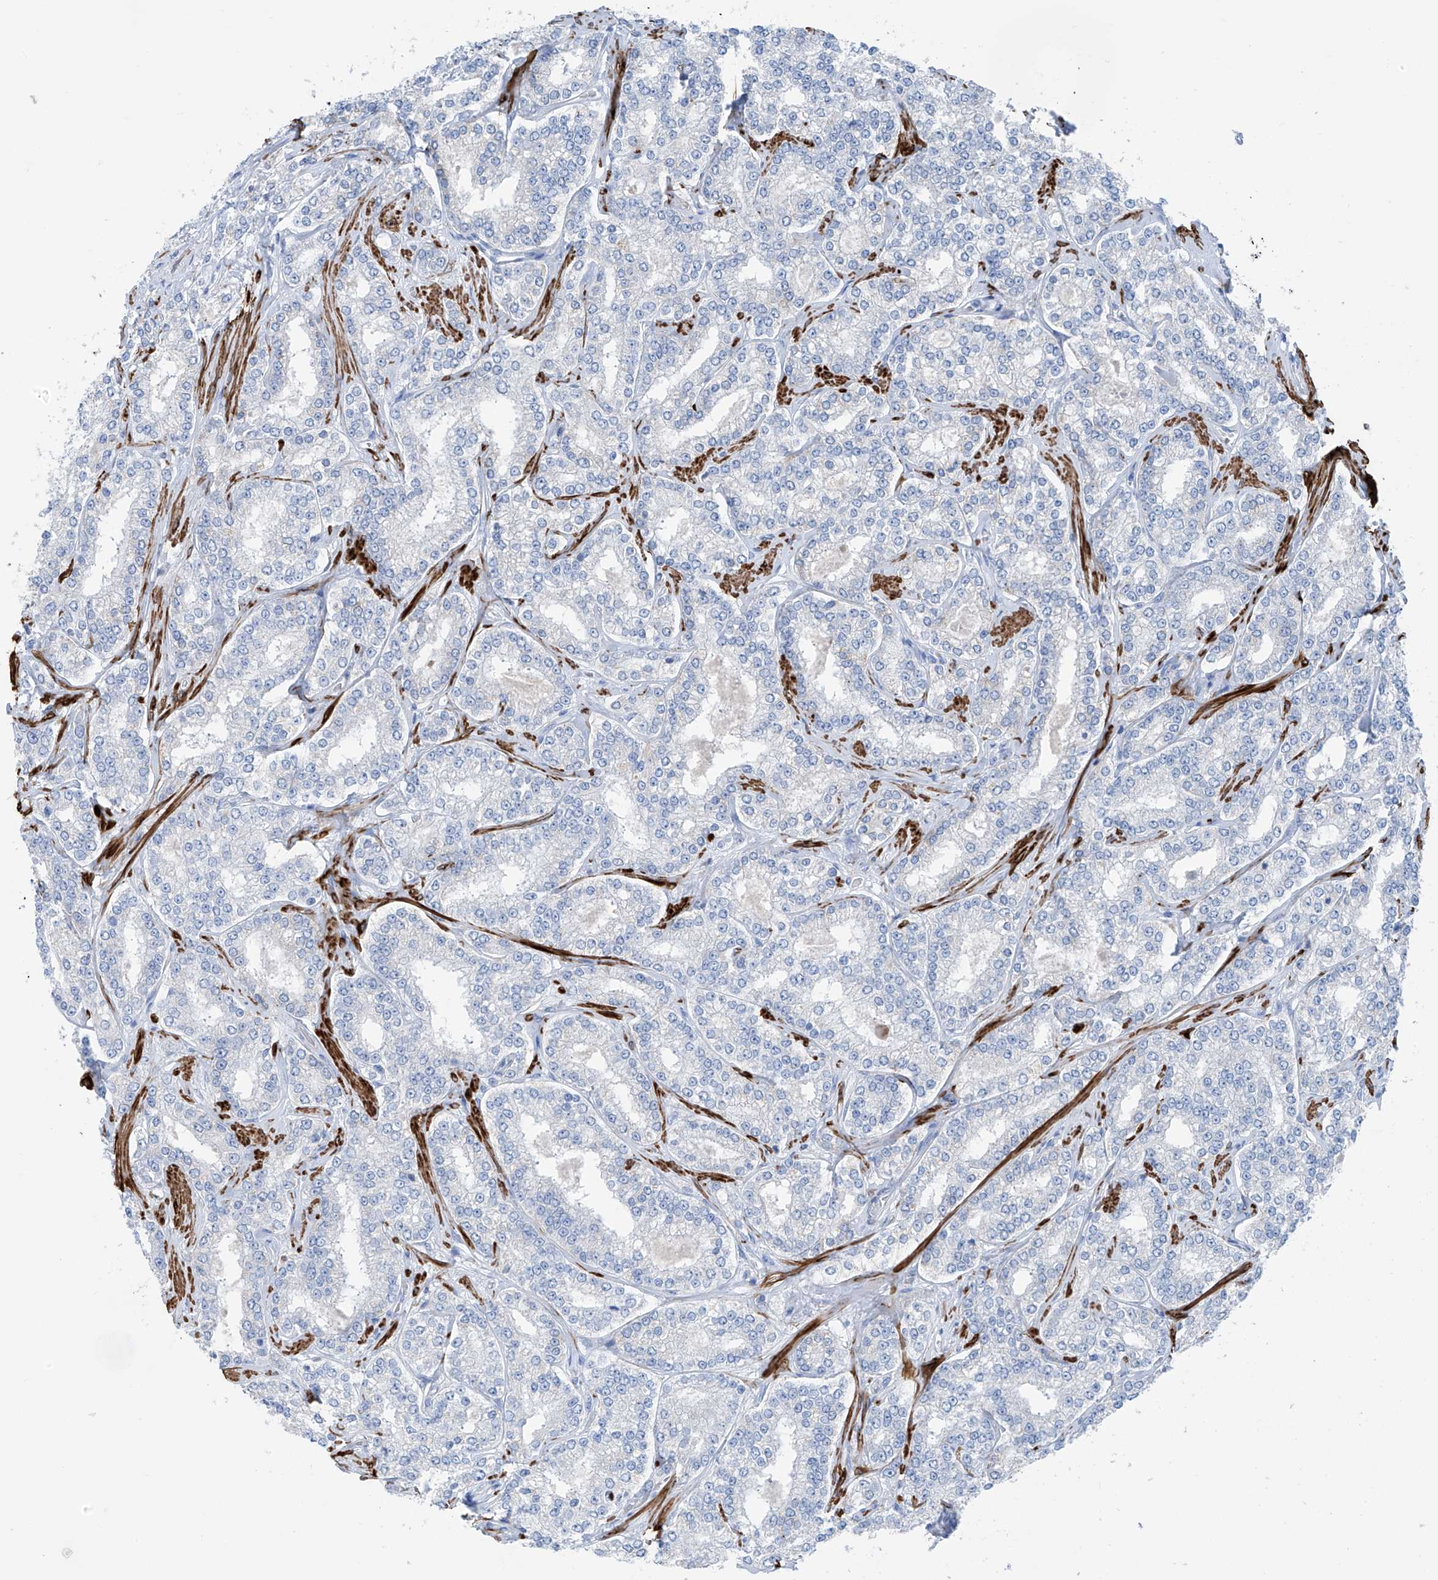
{"staining": {"intensity": "negative", "quantity": "none", "location": "none"}, "tissue": "prostate cancer", "cell_type": "Tumor cells", "image_type": "cancer", "snomed": [{"axis": "morphology", "description": "Normal tissue, NOS"}, {"axis": "morphology", "description": "Adenocarcinoma, High grade"}, {"axis": "topography", "description": "Prostate"}], "caption": "This is a photomicrograph of immunohistochemistry (IHC) staining of prostate cancer (adenocarcinoma (high-grade)), which shows no expression in tumor cells.", "gene": "GLMP", "patient": {"sex": "male", "age": 83}}